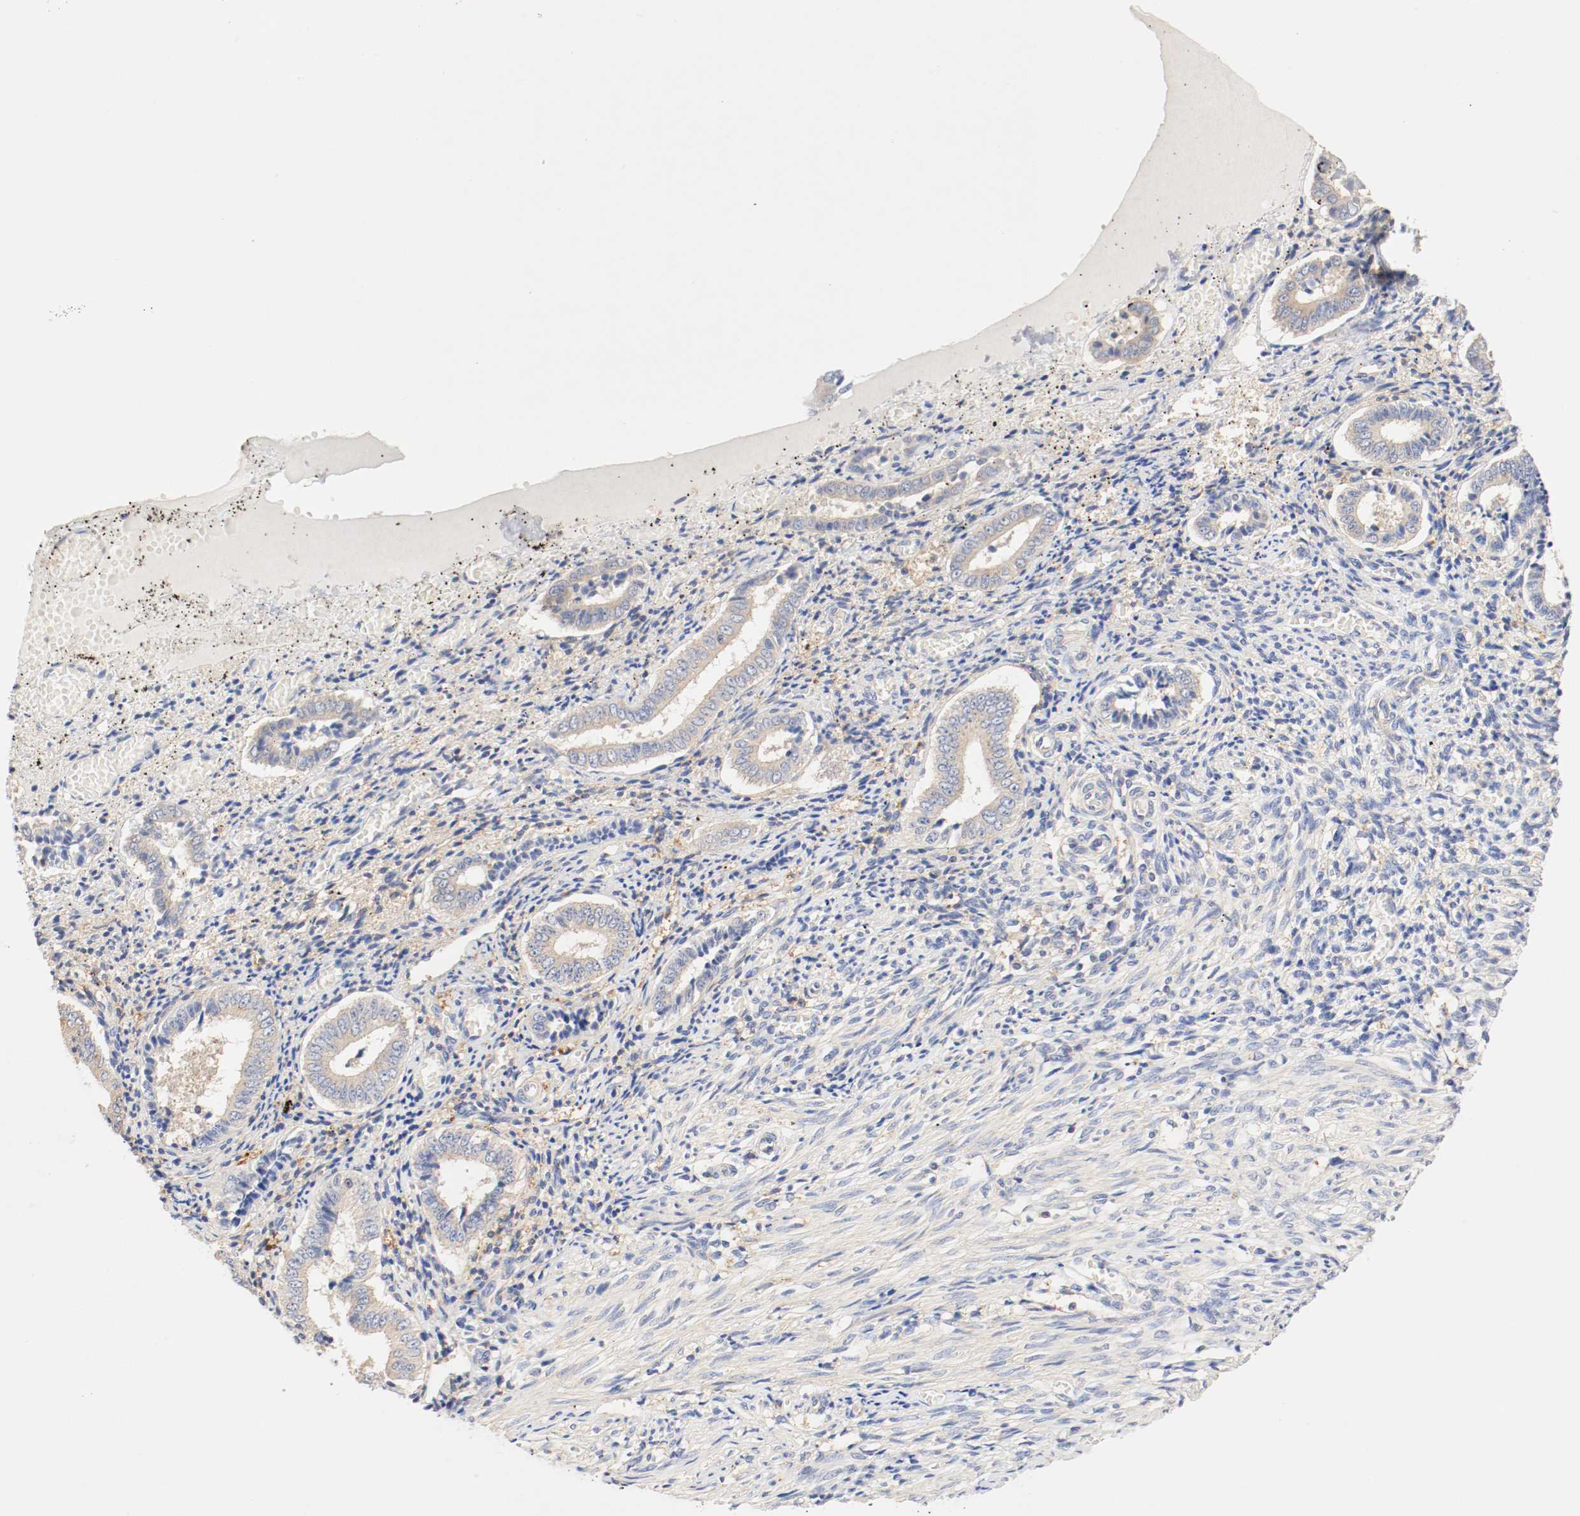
{"staining": {"intensity": "weak", "quantity": "25%-75%", "location": "cytoplasmic/membranous"}, "tissue": "endometrium", "cell_type": "Cells in endometrial stroma", "image_type": "normal", "snomed": [{"axis": "morphology", "description": "Normal tissue, NOS"}, {"axis": "topography", "description": "Endometrium"}], "caption": "Cells in endometrial stroma show low levels of weak cytoplasmic/membranous positivity in approximately 25%-75% of cells in unremarkable human endometrium.", "gene": "GIT1", "patient": {"sex": "female", "age": 42}}